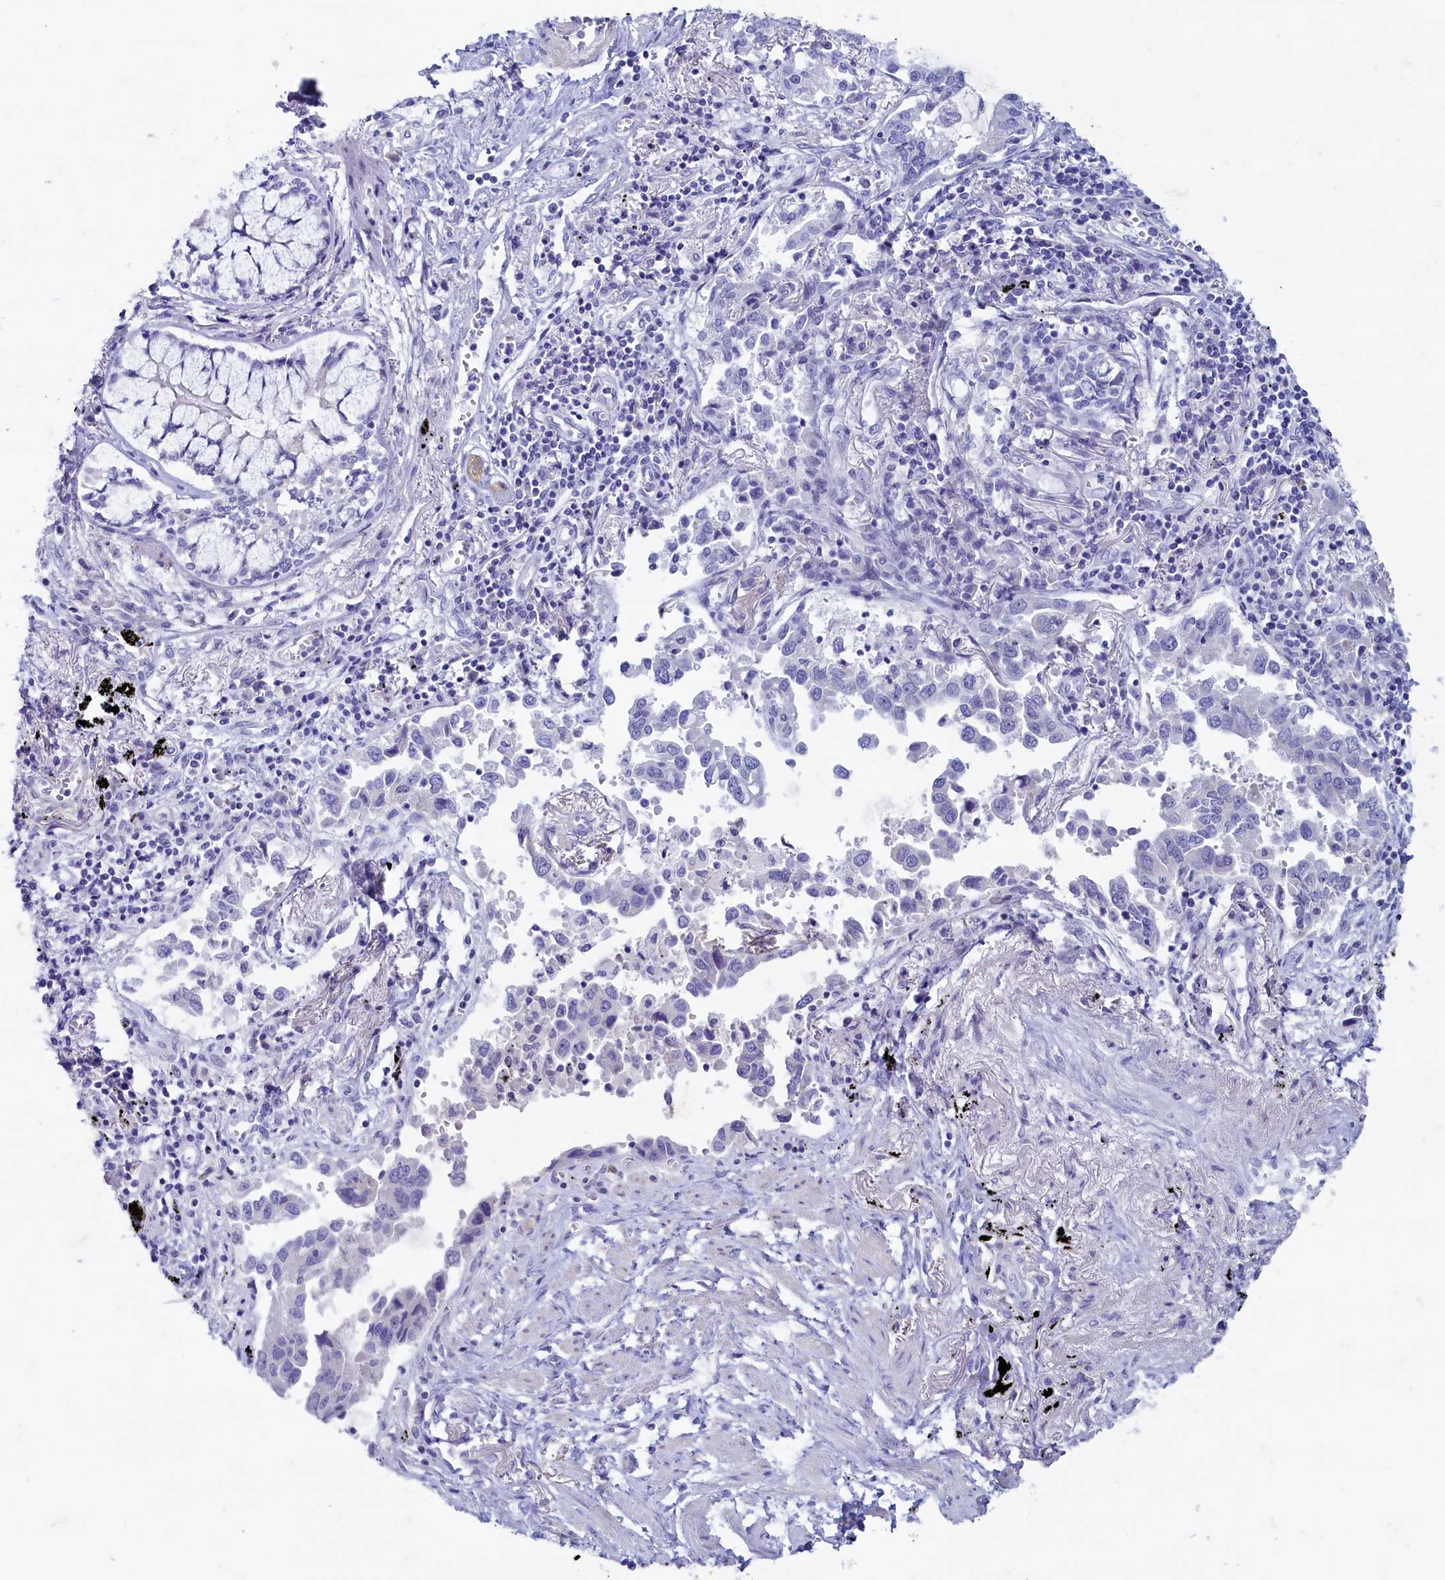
{"staining": {"intensity": "negative", "quantity": "none", "location": "none"}, "tissue": "lung cancer", "cell_type": "Tumor cells", "image_type": "cancer", "snomed": [{"axis": "morphology", "description": "Adenocarcinoma, NOS"}, {"axis": "topography", "description": "Lung"}], "caption": "Tumor cells show no significant positivity in lung cancer.", "gene": "MAP1LC3A", "patient": {"sex": "male", "age": 67}}